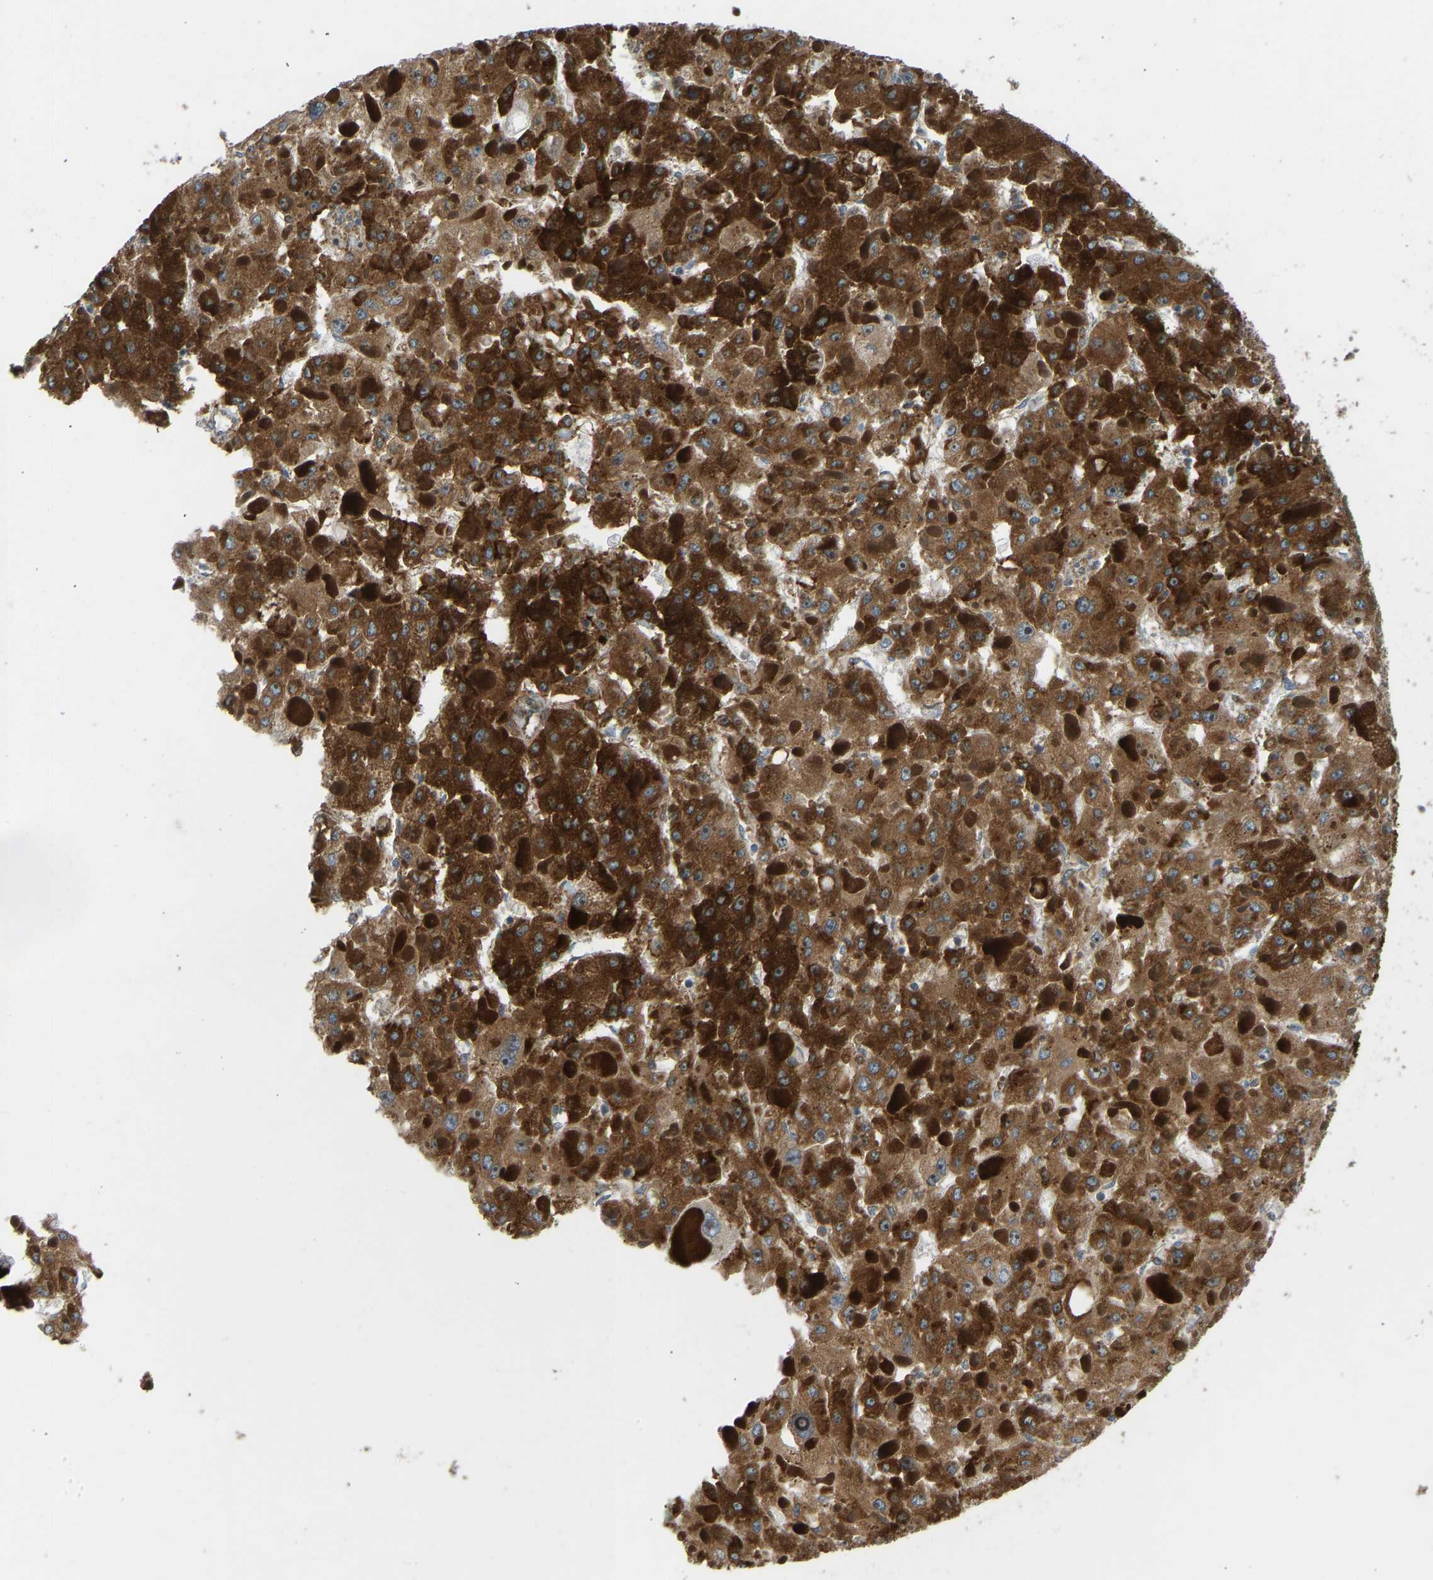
{"staining": {"intensity": "strong", "quantity": ">75%", "location": "cytoplasmic/membranous"}, "tissue": "liver cancer", "cell_type": "Tumor cells", "image_type": "cancer", "snomed": [{"axis": "morphology", "description": "Carcinoma, Hepatocellular, NOS"}, {"axis": "topography", "description": "Liver"}], "caption": "A photomicrograph showing strong cytoplasmic/membranous staining in approximately >75% of tumor cells in liver hepatocellular carcinoma, as visualized by brown immunohistochemical staining.", "gene": "OS9", "patient": {"sex": "female", "age": 73}}